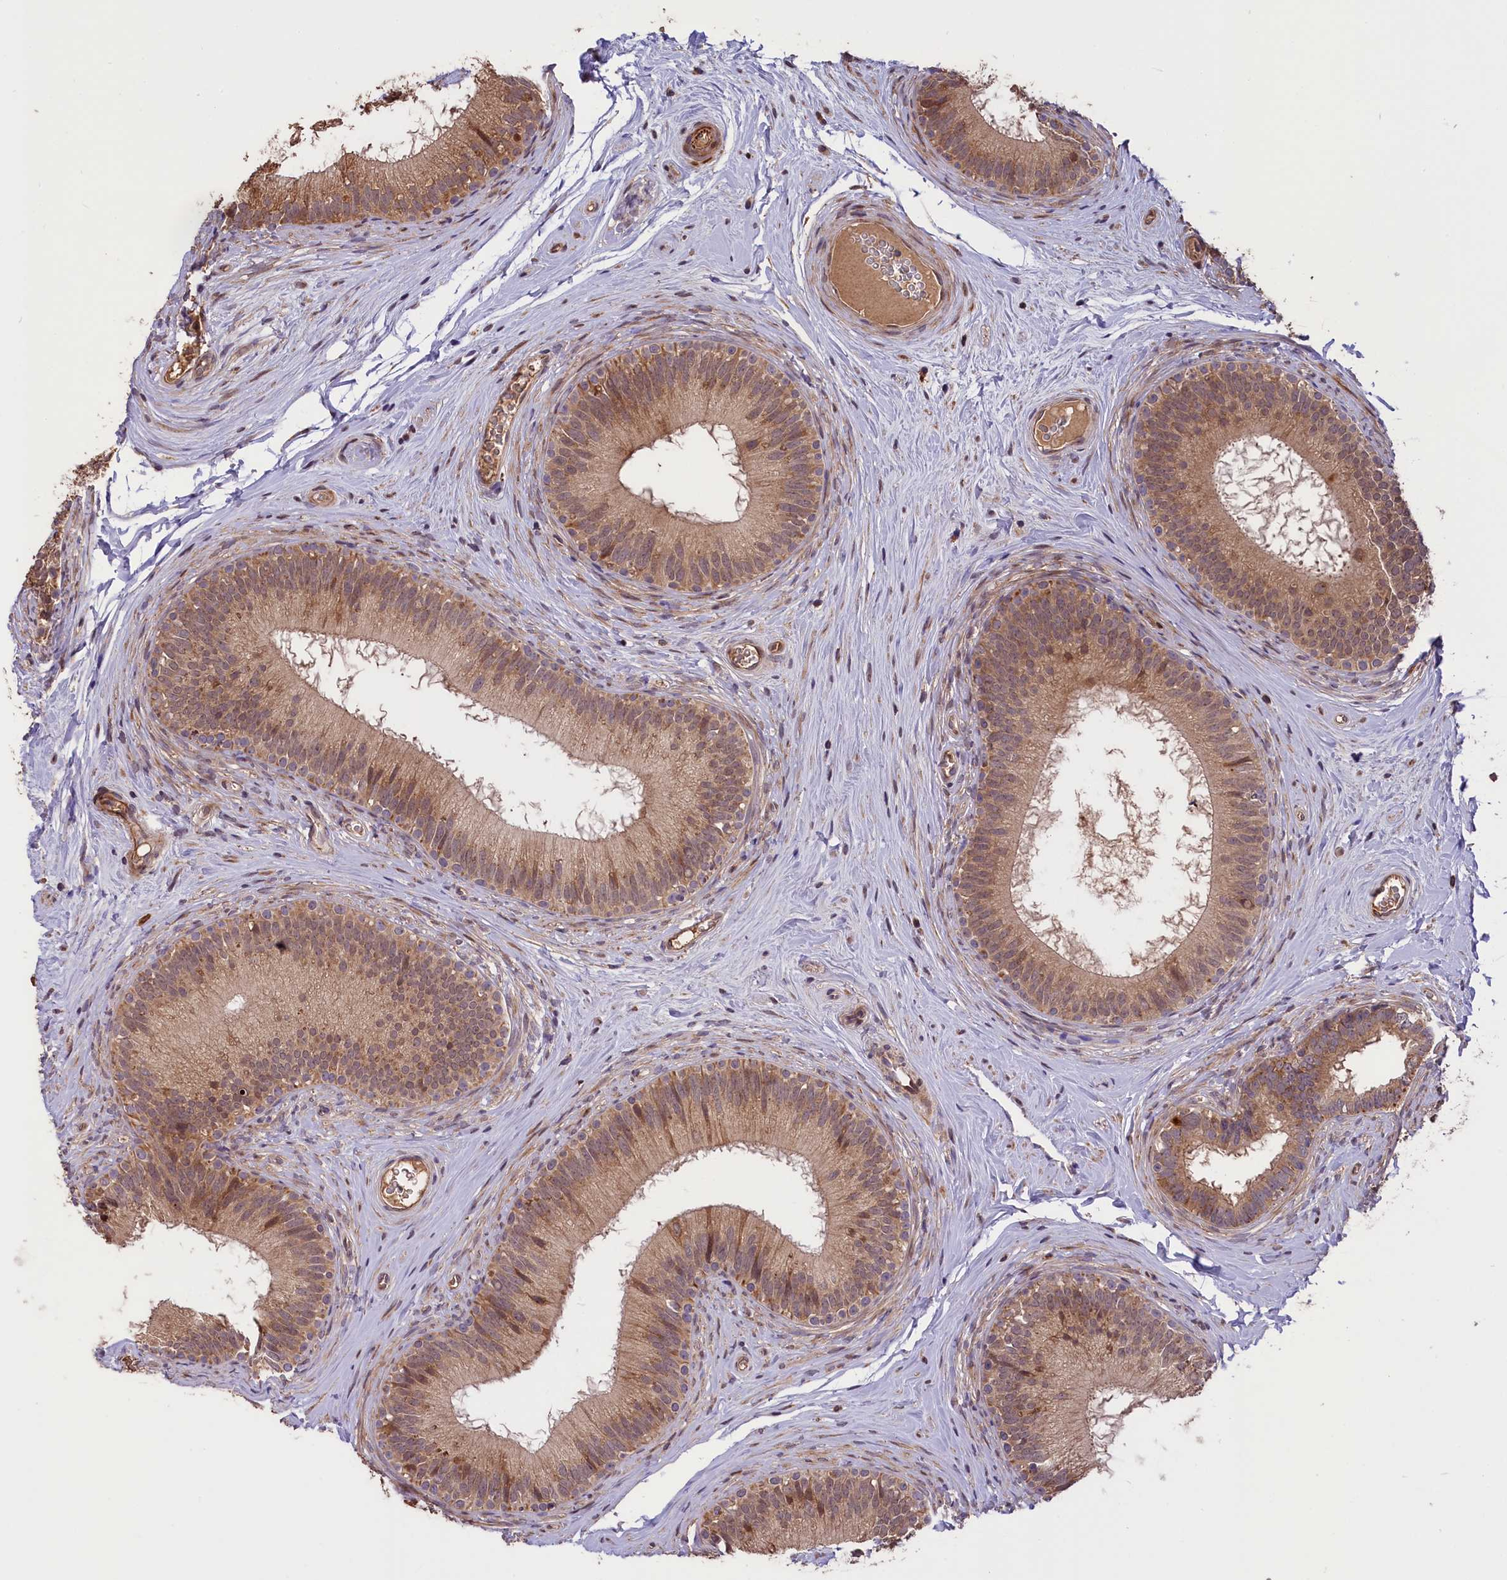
{"staining": {"intensity": "moderate", "quantity": ">75%", "location": "cytoplasmic/membranous"}, "tissue": "epididymis", "cell_type": "Glandular cells", "image_type": "normal", "snomed": [{"axis": "morphology", "description": "Normal tissue, NOS"}, {"axis": "topography", "description": "Epididymis"}], "caption": "Protein analysis of benign epididymis displays moderate cytoplasmic/membranous positivity in approximately >75% of glandular cells.", "gene": "DNAJB9", "patient": {"sex": "male", "age": 33}}